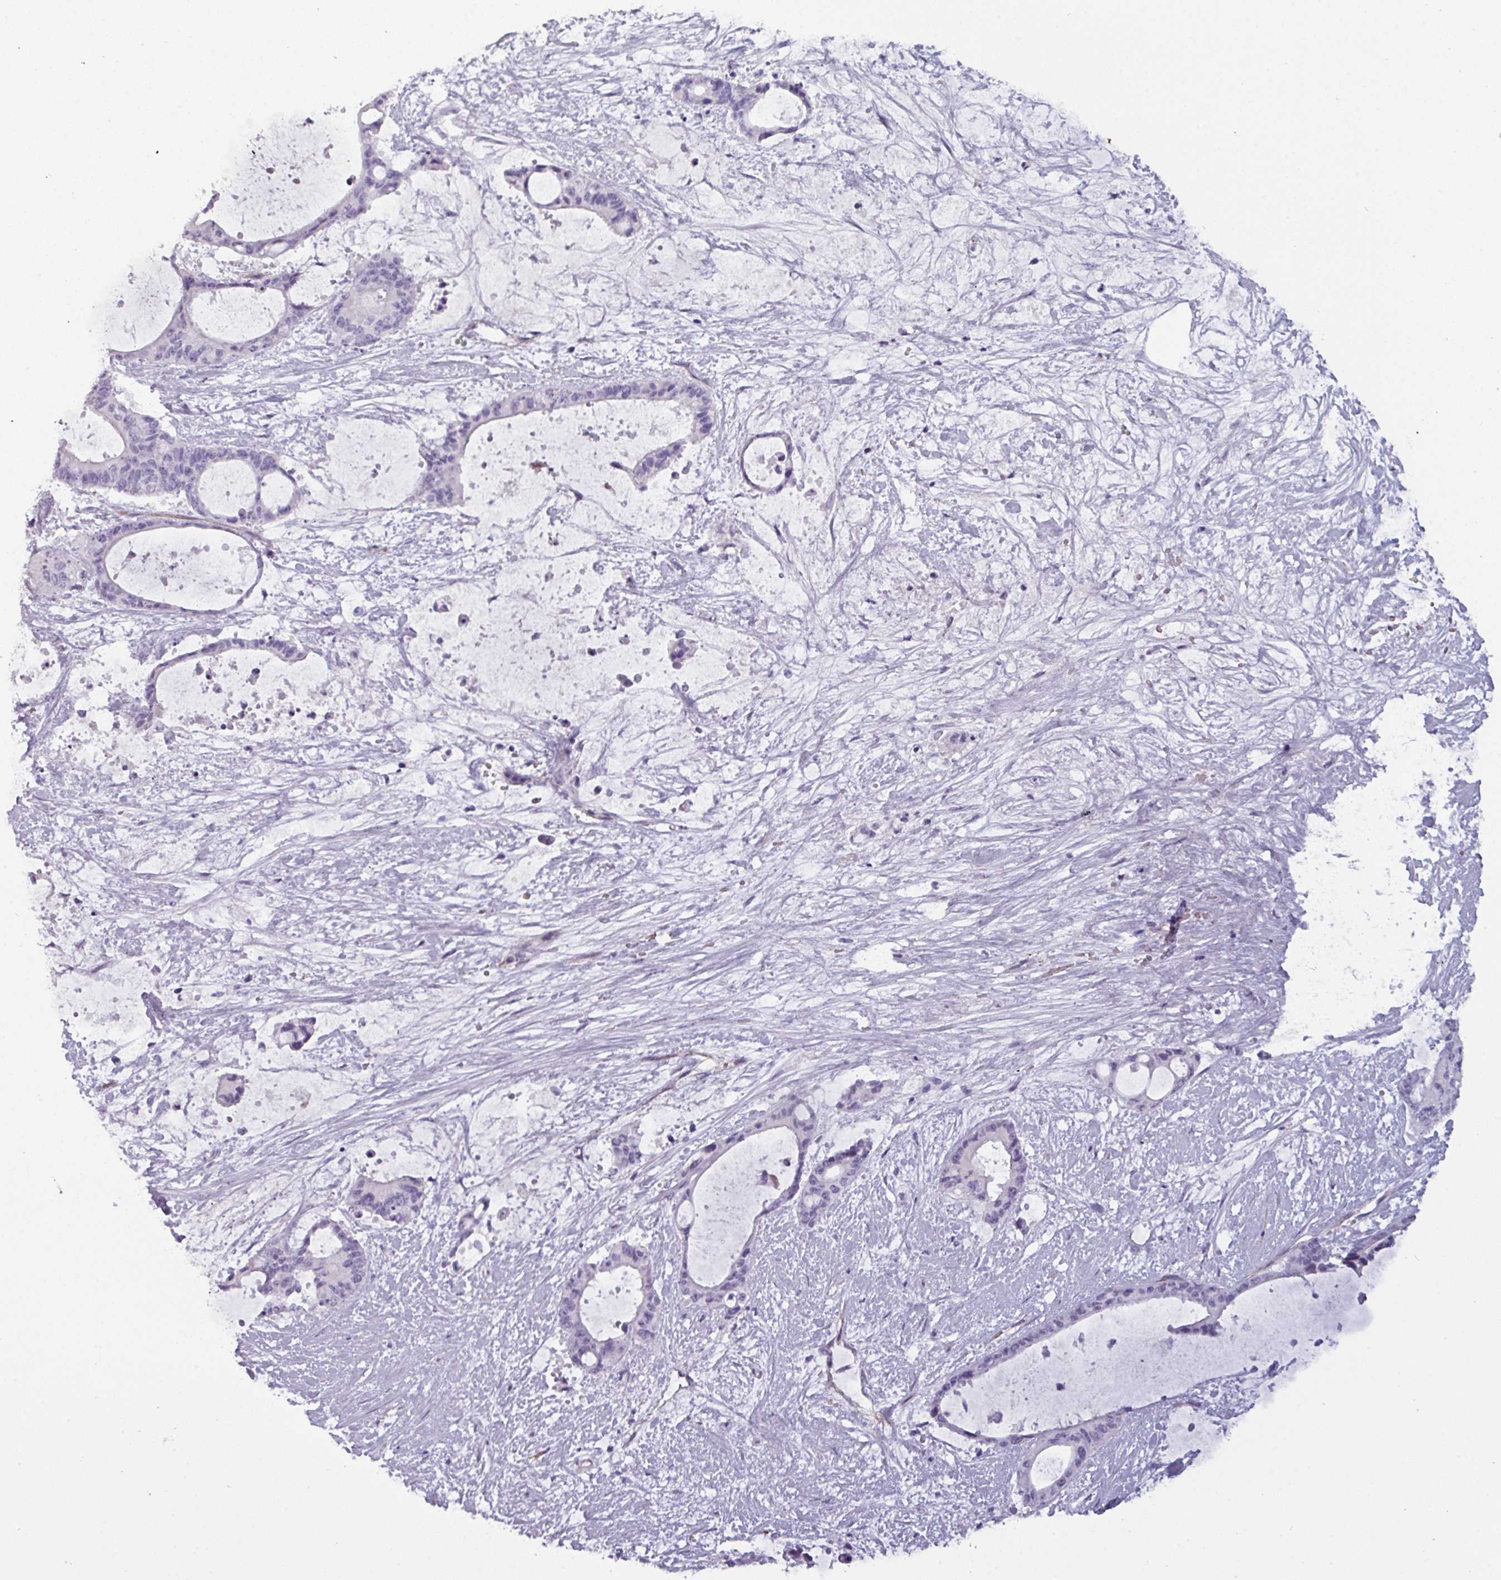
{"staining": {"intensity": "negative", "quantity": "none", "location": "none"}, "tissue": "liver cancer", "cell_type": "Tumor cells", "image_type": "cancer", "snomed": [{"axis": "morphology", "description": "Normal tissue, NOS"}, {"axis": "morphology", "description": "Cholangiocarcinoma"}, {"axis": "topography", "description": "Liver"}, {"axis": "topography", "description": "Peripheral nerve tissue"}], "caption": "Immunohistochemical staining of liver cancer shows no significant expression in tumor cells. (DAB IHC, high magnification).", "gene": "AREL1", "patient": {"sex": "female", "age": 73}}